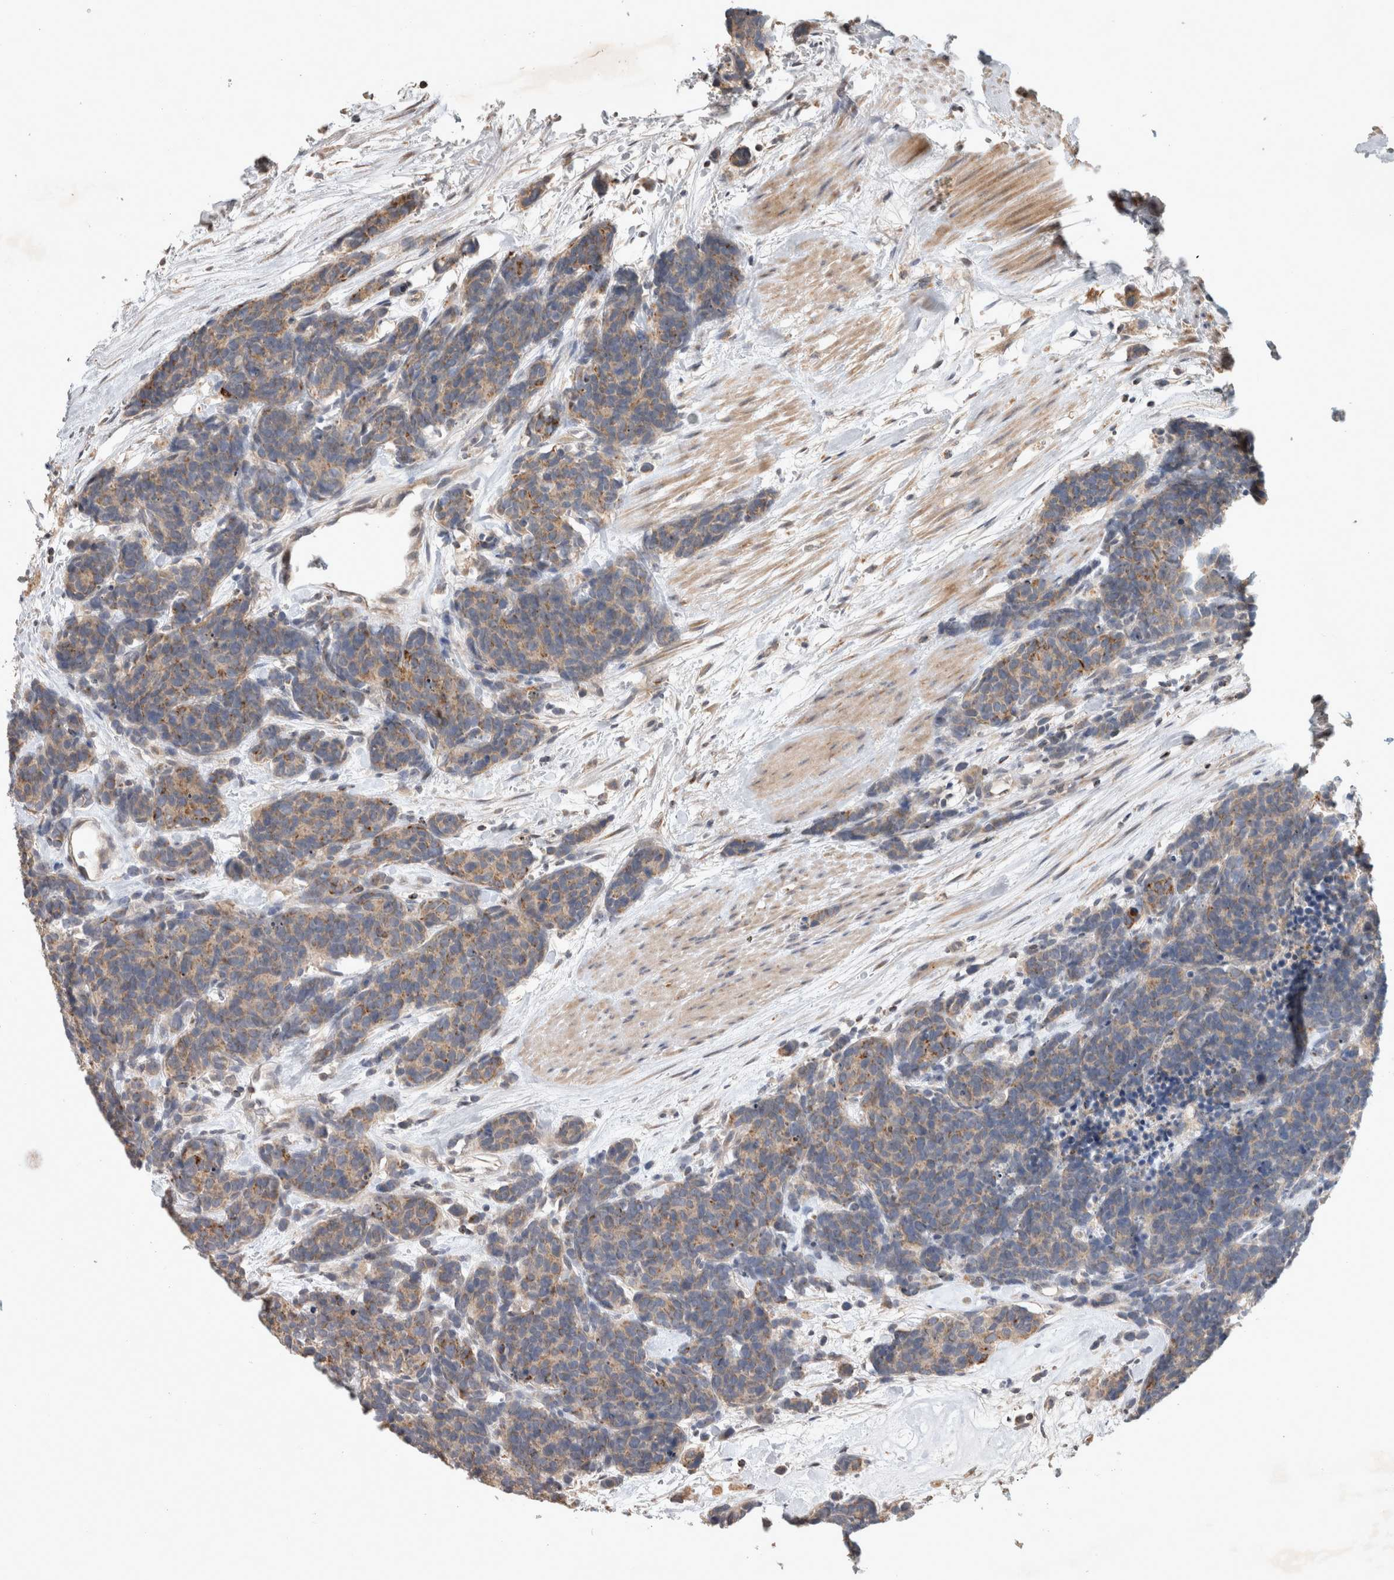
{"staining": {"intensity": "moderate", "quantity": "25%-75%", "location": "cytoplasmic/membranous"}, "tissue": "carcinoid", "cell_type": "Tumor cells", "image_type": "cancer", "snomed": [{"axis": "morphology", "description": "Carcinoma, NOS"}, {"axis": "morphology", "description": "Carcinoid, malignant, NOS"}, {"axis": "topography", "description": "Urinary bladder"}], "caption": "A brown stain labels moderate cytoplasmic/membranous staining of a protein in carcinoid tumor cells. (IHC, brightfield microscopy, high magnification).", "gene": "SERAC1", "patient": {"sex": "male", "age": 57}}